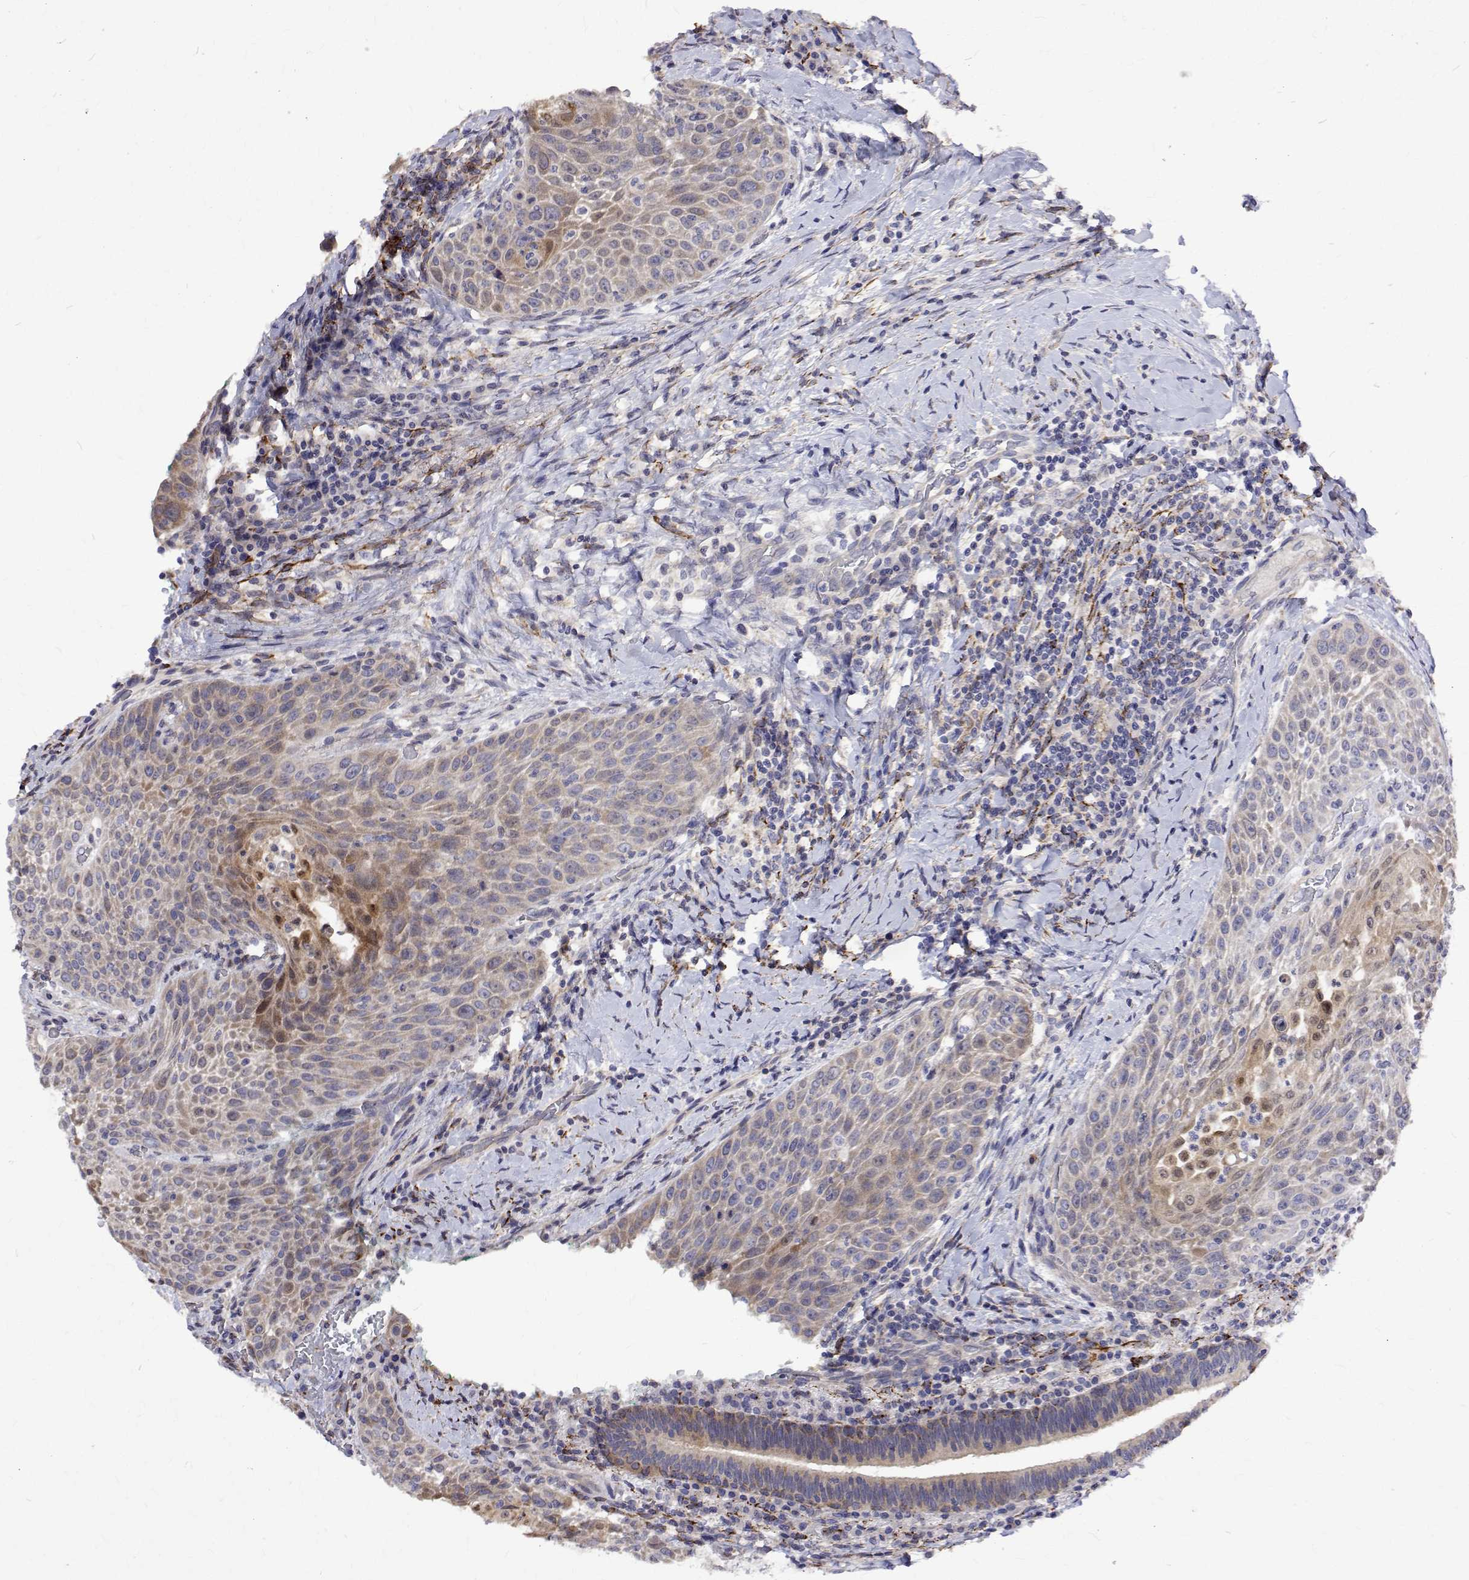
{"staining": {"intensity": "weak", "quantity": "25%-75%", "location": "cytoplasmic/membranous,nuclear"}, "tissue": "head and neck cancer", "cell_type": "Tumor cells", "image_type": "cancer", "snomed": [{"axis": "morphology", "description": "Squamous cell carcinoma, NOS"}, {"axis": "topography", "description": "Head-Neck"}], "caption": "Immunohistochemistry (IHC) histopathology image of human head and neck cancer stained for a protein (brown), which exhibits low levels of weak cytoplasmic/membranous and nuclear staining in approximately 25%-75% of tumor cells.", "gene": "PADI1", "patient": {"sex": "male", "age": 69}}